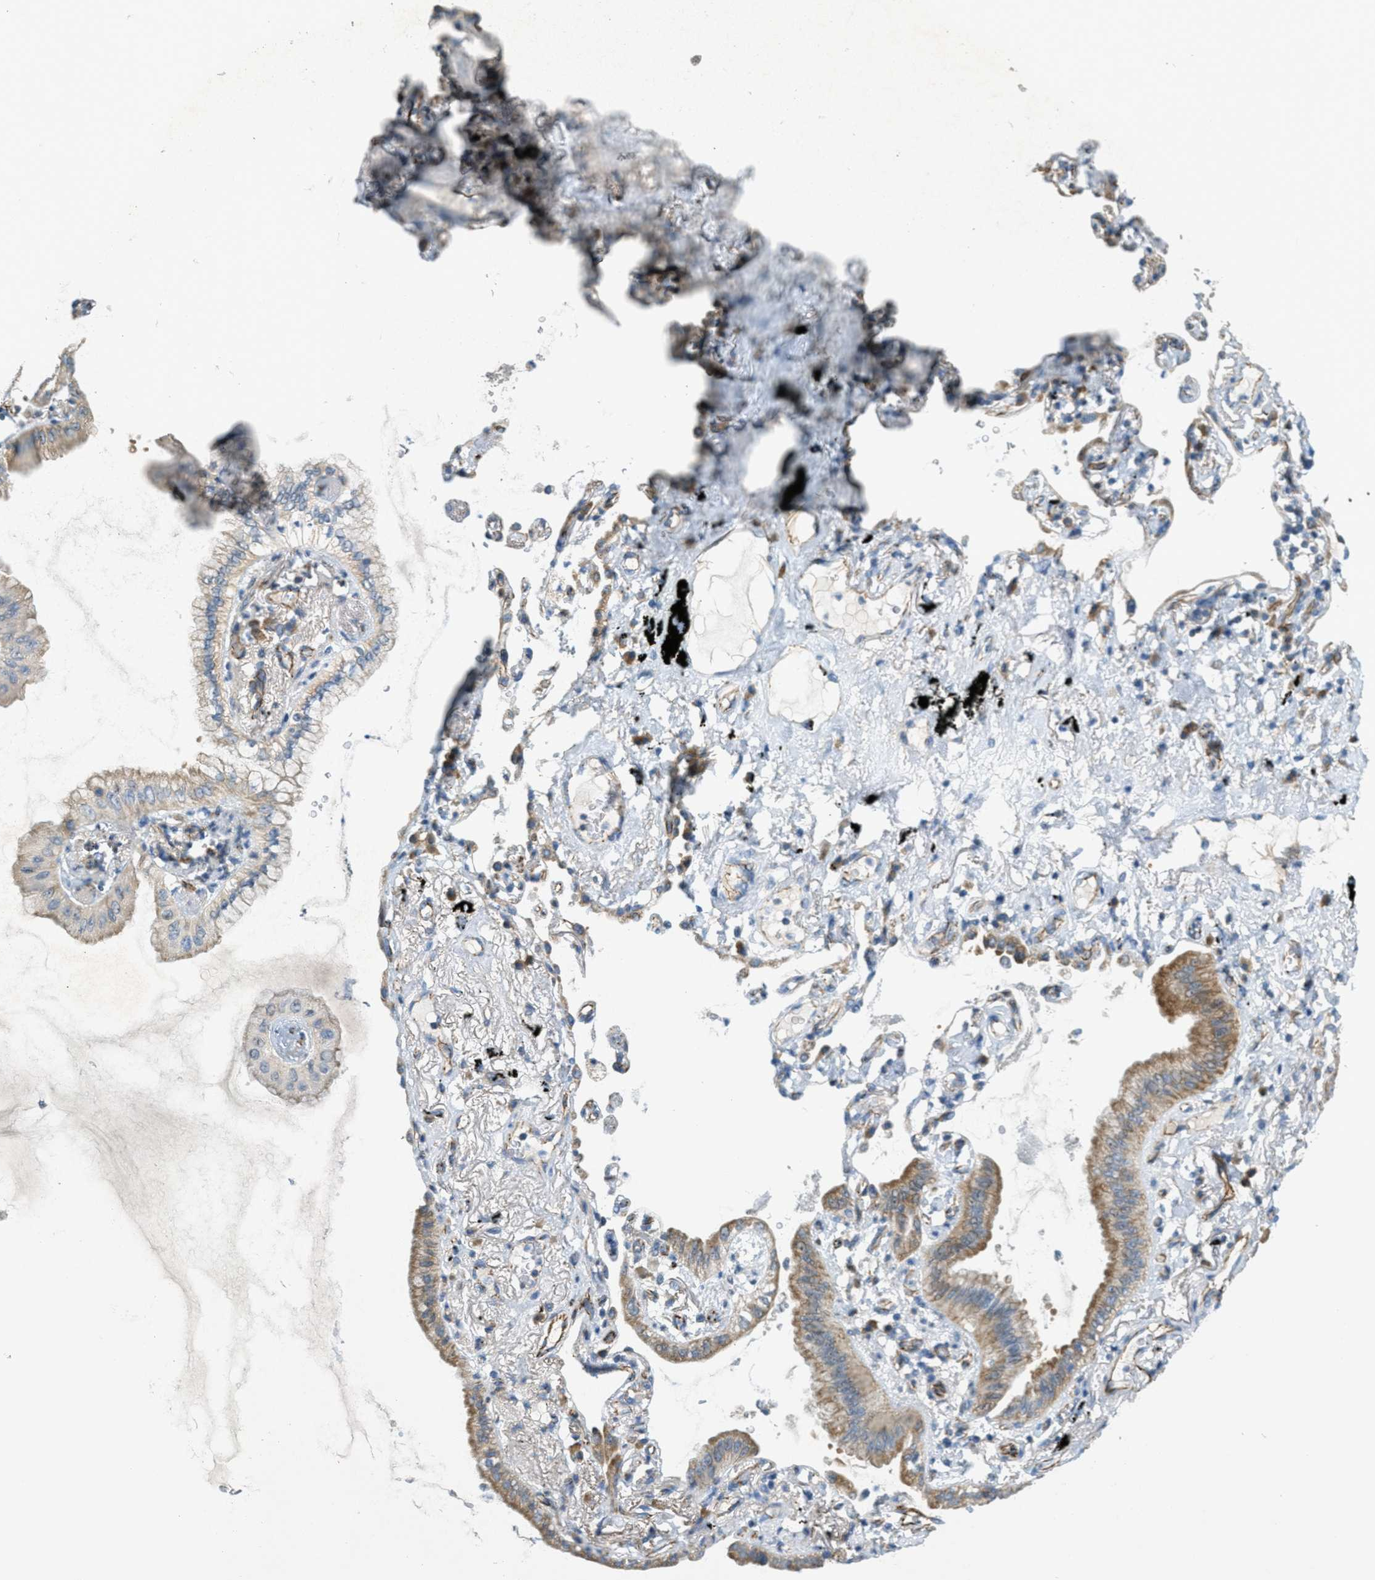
{"staining": {"intensity": "moderate", "quantity": "25%-75%", "location": "cytoplasmic/membranous"}, "tissue": "lung cancer", "cell_type": "Tumor cells", "image_type": "cancer", "snomed": [{"axis": "morphology", "description": "Normal tissue, NOS"}, {"axis": "morphology", "description": "Adenocarcinoma, NOS"}, {"axis": "topography", "description": "Bronchus"}, {"axis": "topography", "description": "Lung"}], "caption": "A brown stain highlights moderate cytoplasmic/membranous staining of a protein in lung adenocarcinoma tumor cells.", "gene": "JCAD", "patient": {"sex": "female", "age": 70}}